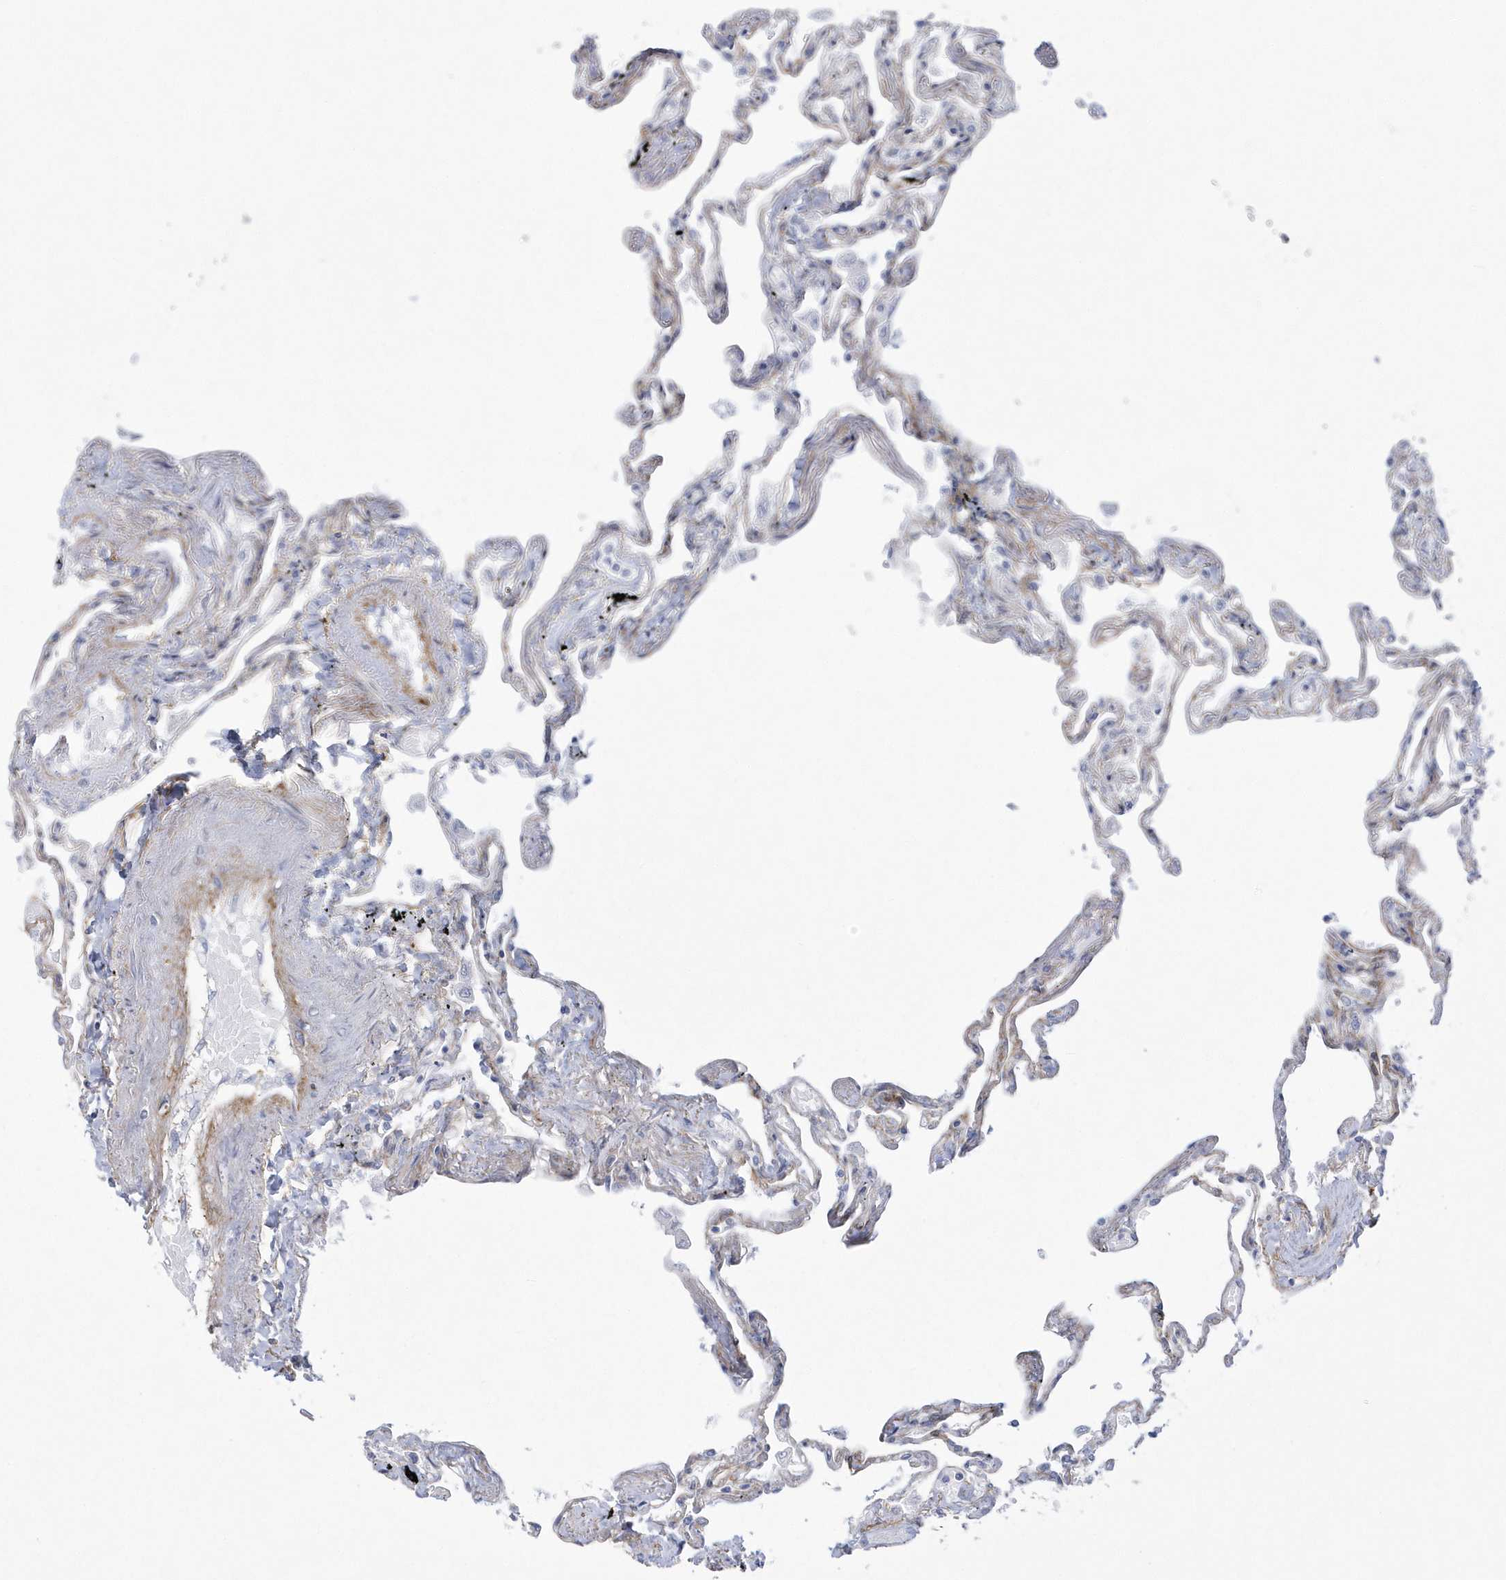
{"staining": {"intensity": "negative", "quantity": "none", "location": "none"}, "tissue": "lung", "cell_type": "Alveolar cells", "image_type": "normal", "snomed": [{"axis": "morphology", "description": "Normal tissue, NOS"}, {"axis": "topography", "description": "Lung"}], "caption": "The immunohistochemistry image has no significant positivity in alveolar cells of lung.", "gene": "WDR27", "patient": {"sex": "female", "age": 67}}